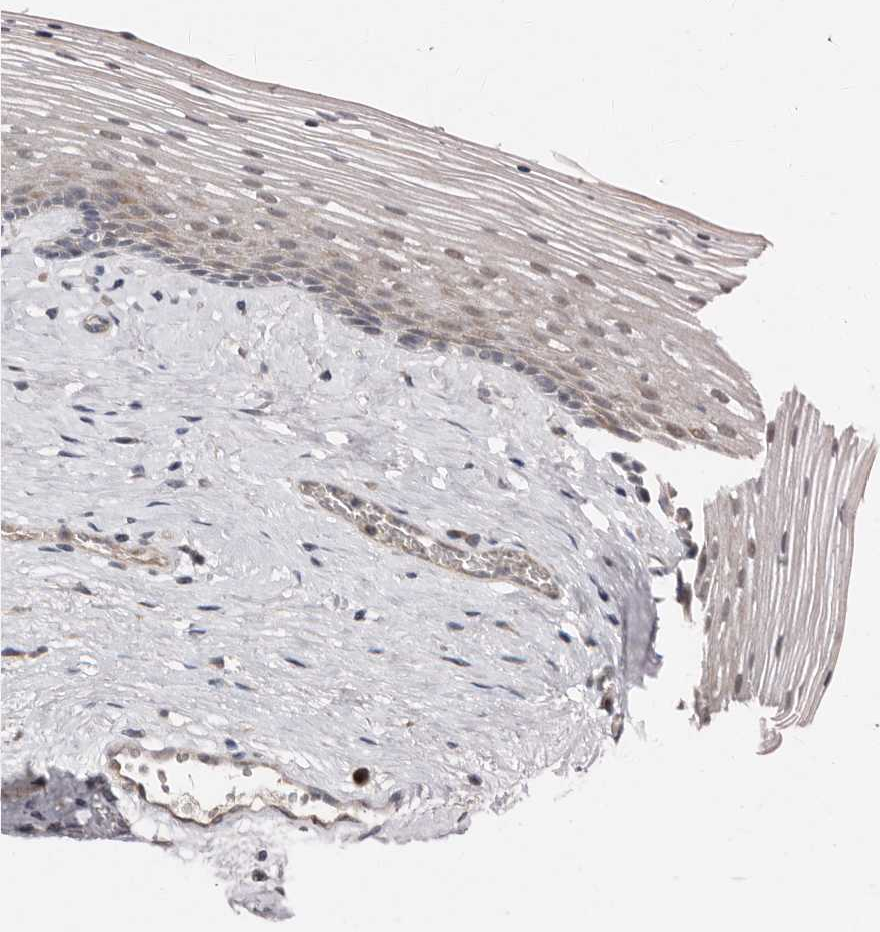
{"staining": {"intensity": "weak", "quantity": "<25%", "location": "nuclear"}, "tissue": "vagina", "cell_type": "Squamous epithelial cells", "image_type": "normal", "snomed": [{"axis": "morphology", "description": "Normal tissue, NOS"}, {"axis": "topography", "description": "Vagina"}], "caption": "An immunohistochemistry (IHC) histopathology image of unremarkable vagina is shown. There is no staining in squamous epithelial cells of vagina. (DAB (3,3'-diaminobenzidine) immunohistochemistry (IHC), high magnification).", "gene": "CHML", "patient": {"sex": "female", "age": 46}}